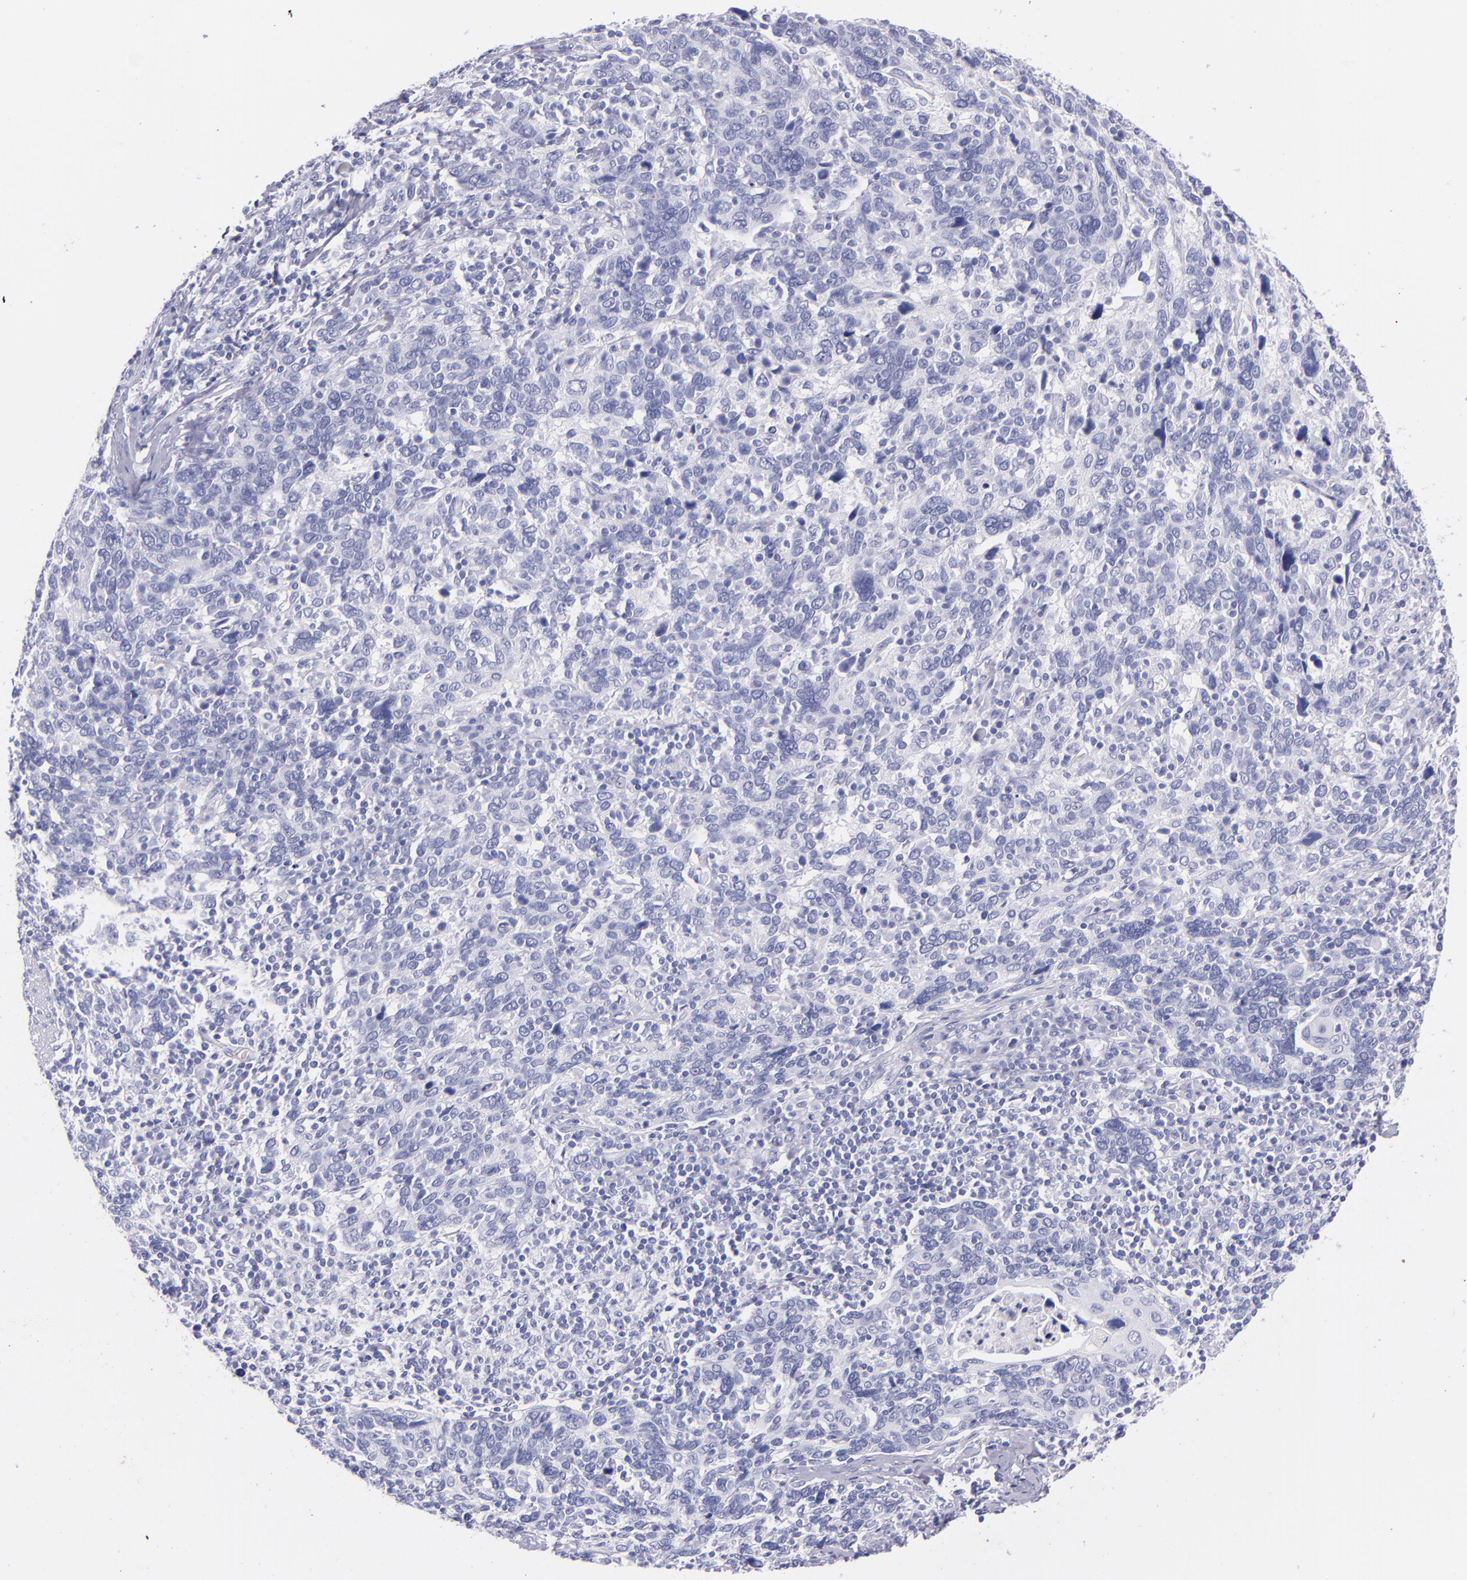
{"staining": {"intensity": "negative", "quantity": "none", "location": "none"}, "tissue": "cervical cancer", "cell_type": "Tumor cells", "image_type": "cancer", "snomed": [{"axis": "morphology", "description": "Squamous cell carcinoma, NOS"}, {"axis": "topography", "description": "Cervix"}], "caption": "Immunohistochemical staining of cervical squamous cell carcinoma demonstrates no significant staining in tumor cells. (Stains: DAB IHC with hematoxylin counter stain, Microscopy: brightfield microscopy at high magnification).", "gene": "SFTPB", "patient": {"sex": "female", "age": 41}}